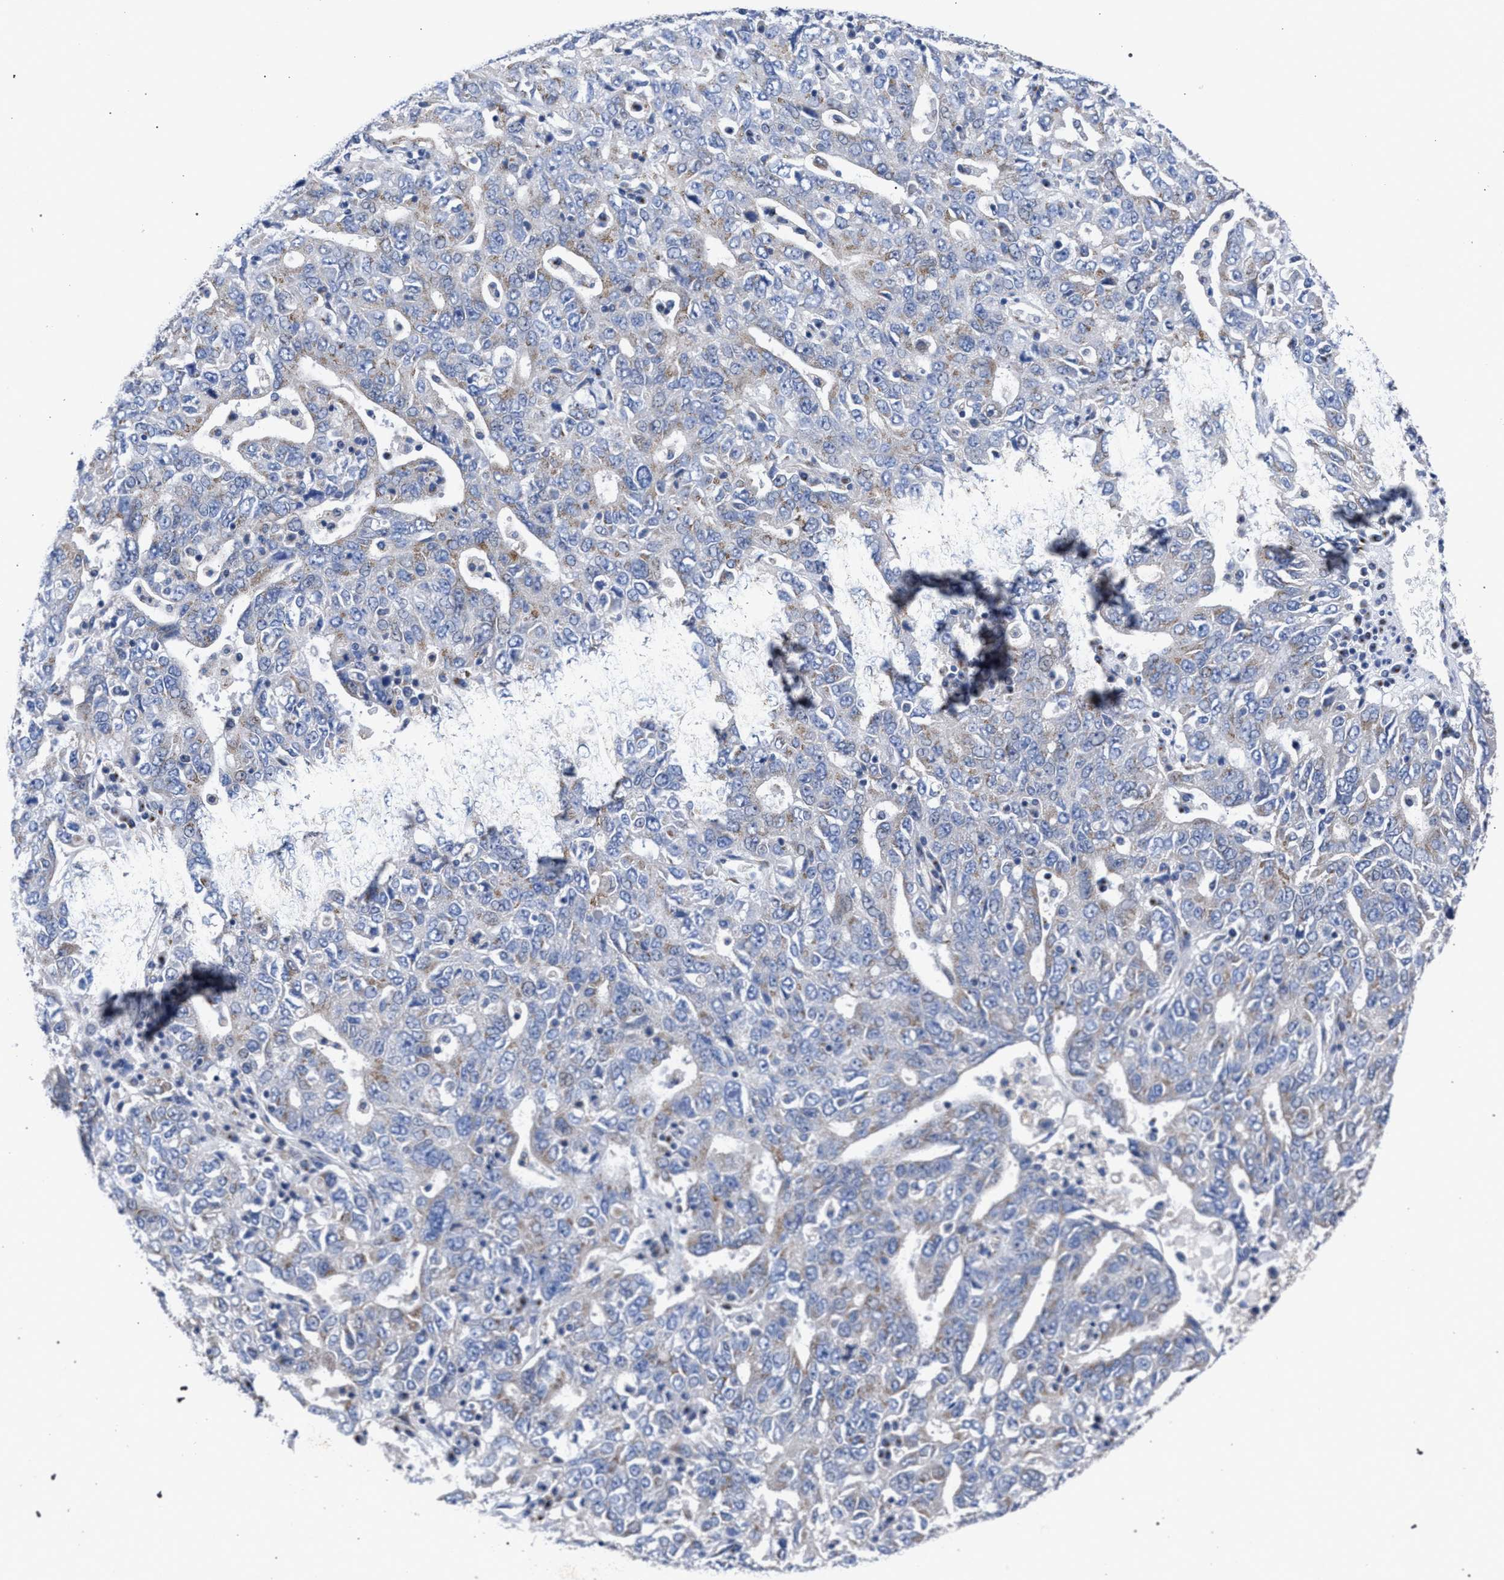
{"staining": {"intensity": "weak", "quantity": "<25%", "location": "cytoplasmic/membranous"}, "tissue": "ovarian cancer", "cell_type": "Tumor cells", "image_type": "cancer", "snomed": [{"axis": "morphology", "description": "Carcinoma, endometroid"}, {"axis": "topography", "description": "Ovary"}], "caption": "Protein analysis of ovarian cancer shows no significant staining in tumor cells.", "gene": "GOLGA2", "patient": {"sex": "female", "age": 62}}